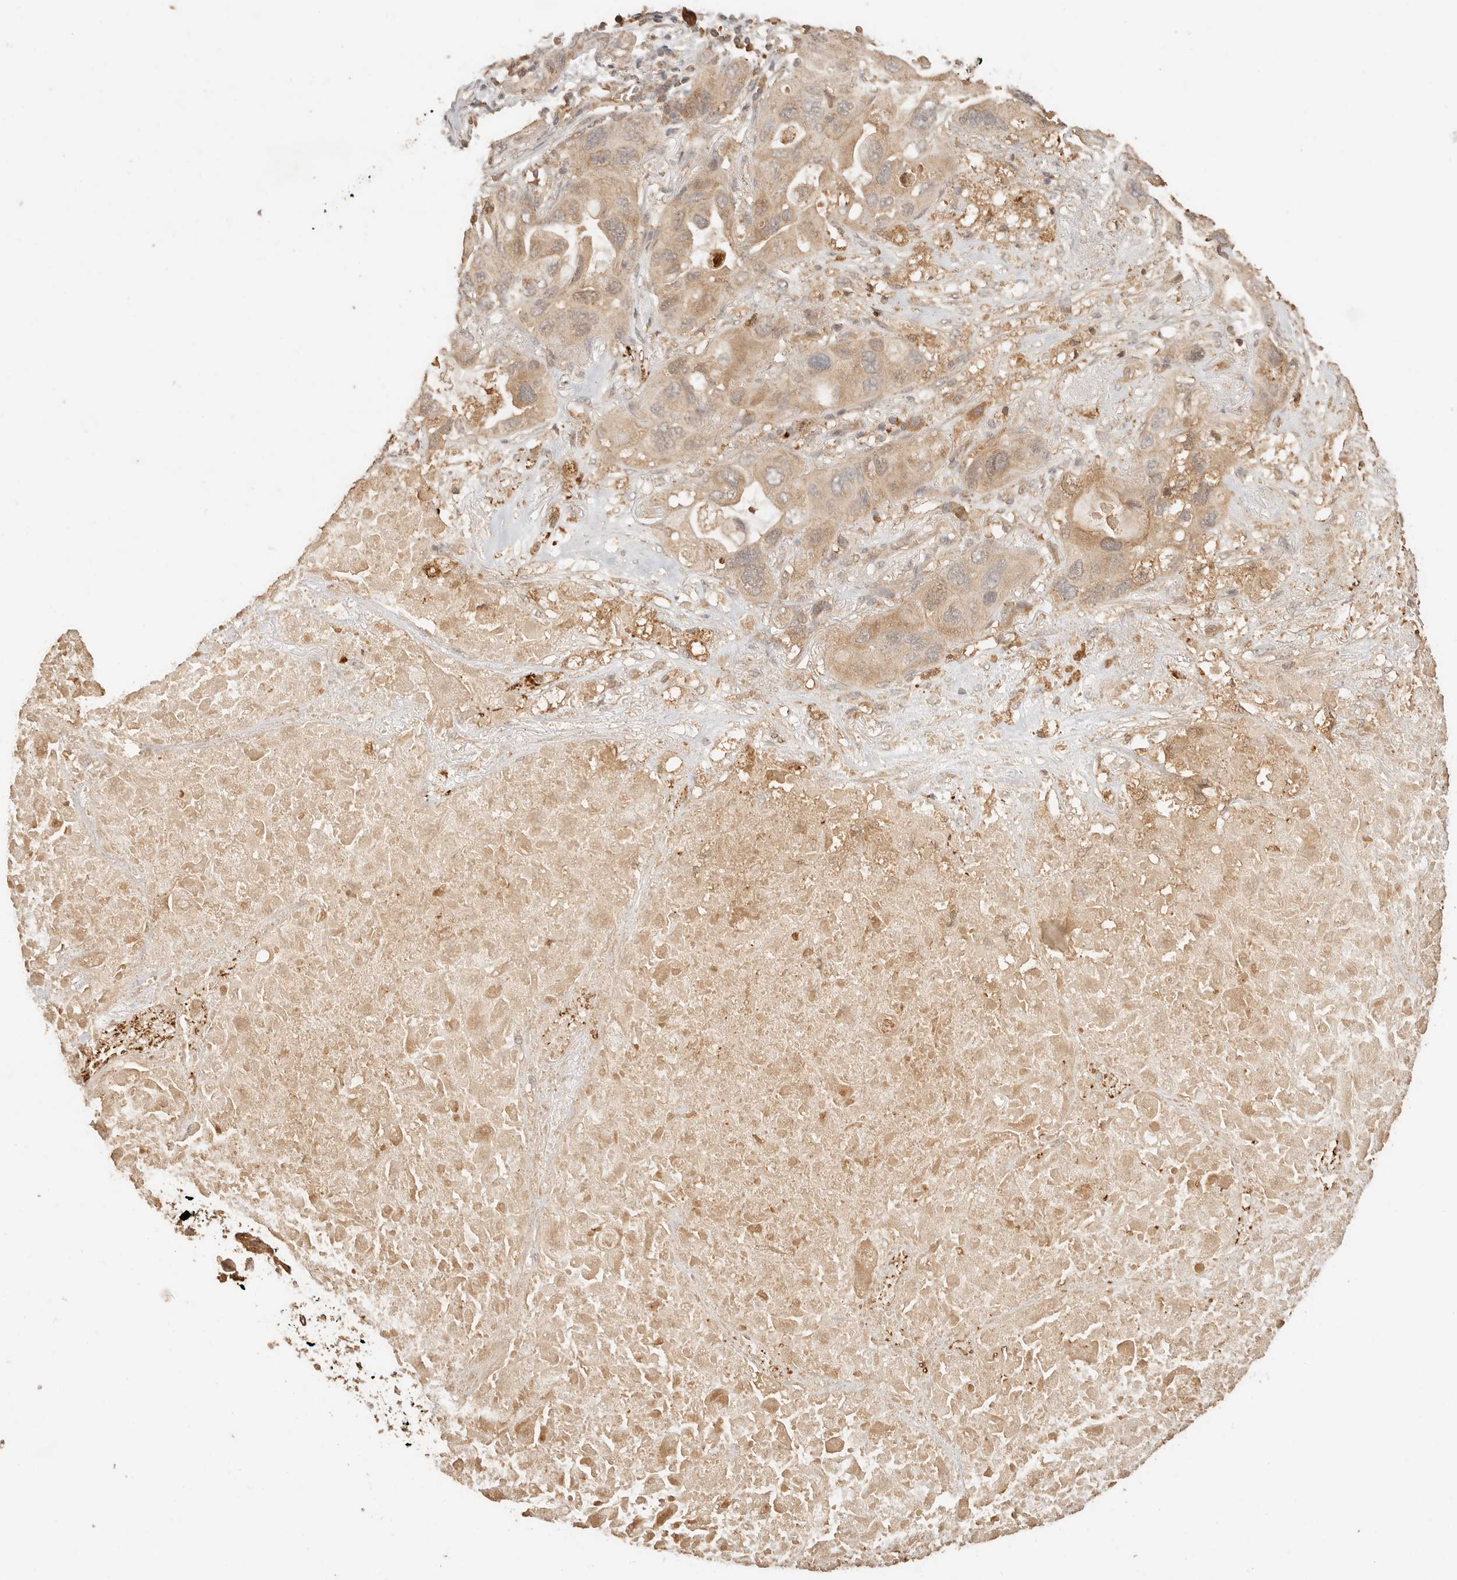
{"staining": {"intensity": "moderate", "quantity": ">75%", "location": "cytoplasmic/membranous"}, "tissue": "lung cancer", "cell_type": "Tumor cells", "image_type": "cancer", "snomed": [{"axis": "morphology", "description": "Squamous cell carcinoma, NOS"}, {"axis": "topography", "description": "Lung"}], "caption": "Immunohistochemical staining of human lung squamous cell carcinoma exhibits medium levels of moderate cytoplasmic/membranous protein staining in about >75% of tumor cells. (IHC, brightfield microscopy, high magnification).", "gene": "INTS11", "patient": {"sex": "female", "age": 73}}